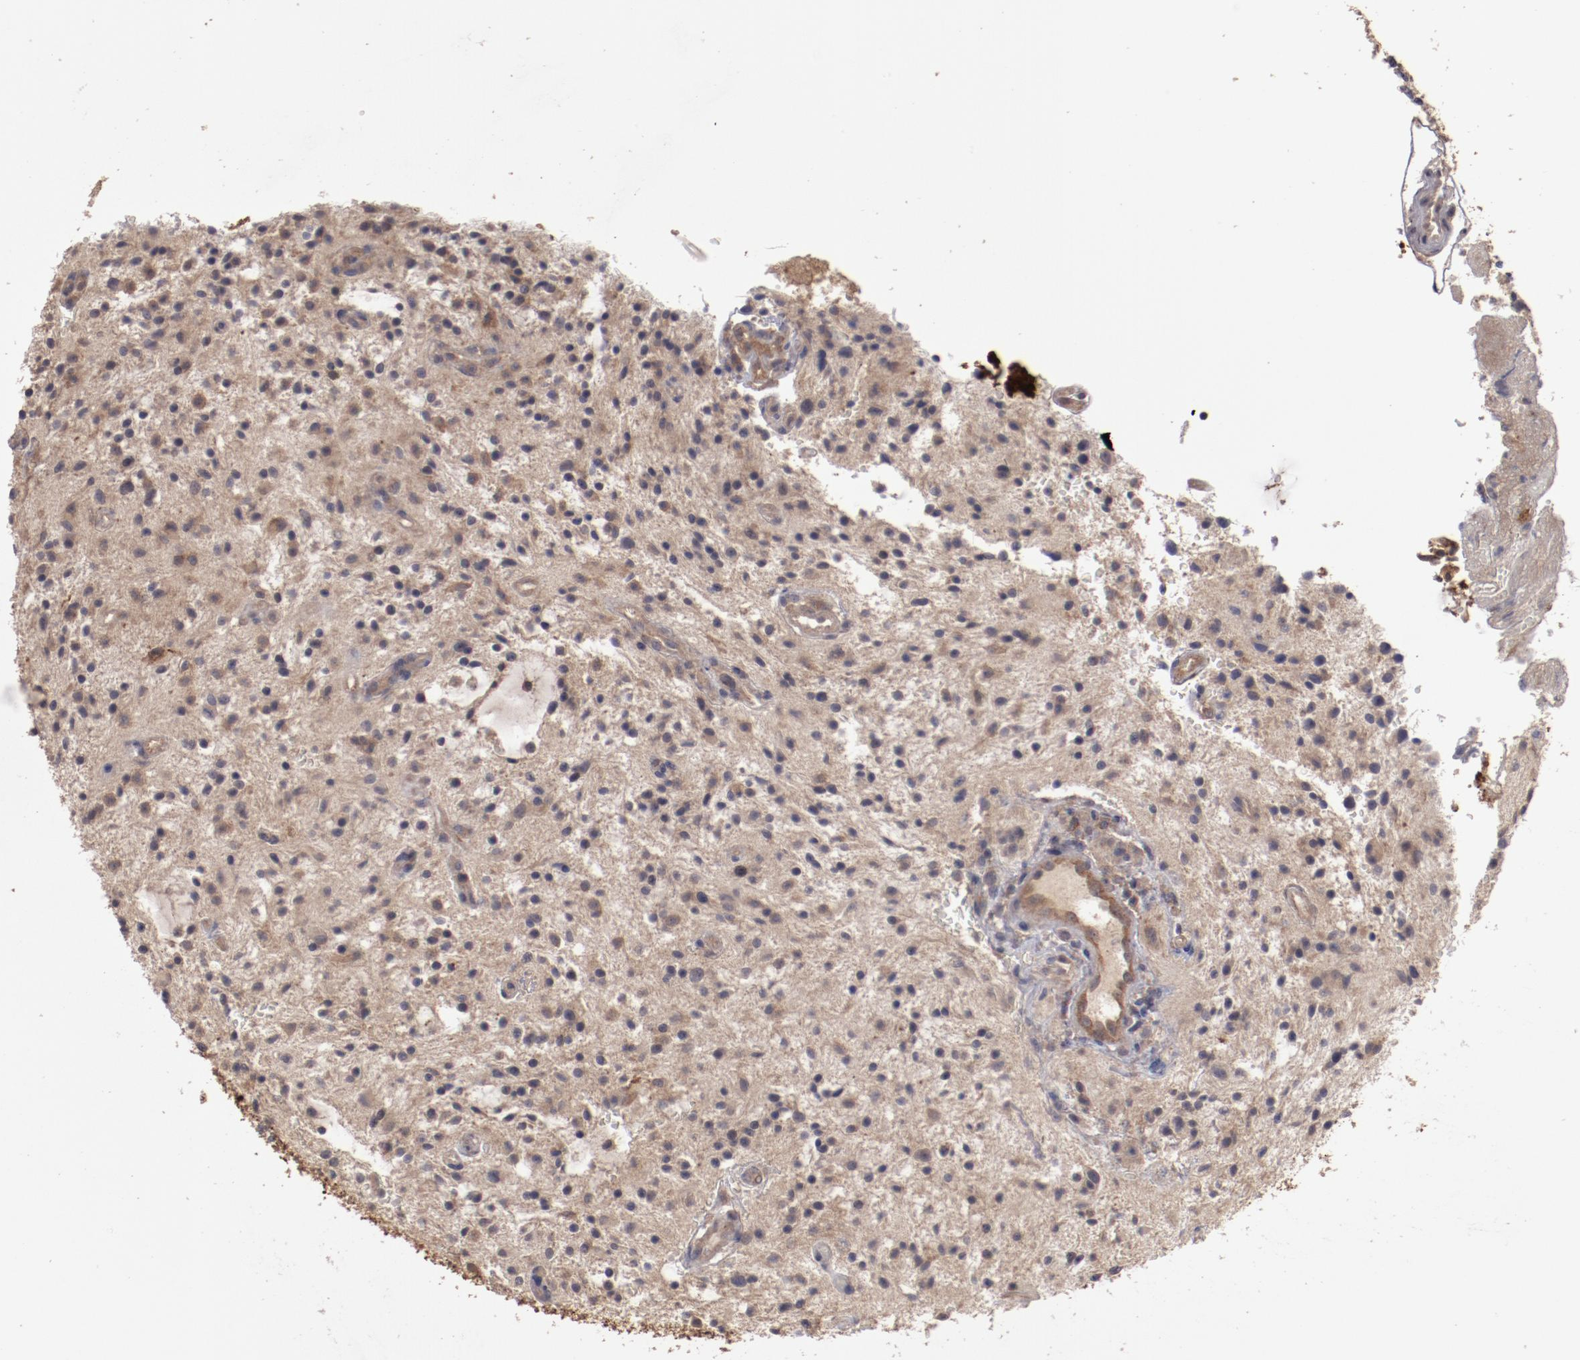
{"staining": {"intensity": "moderate", "quantity": ">75%", "location": "cytoplasmic/membranous"}, "tissue": "glioma", "cell_type": "Tumor cells", "image_type": "cancer", "snomed": [{"axis": "morphology", "description": "Glioma, malignant, NOS"}, {"axis": "topography", "description": "Cerebellum"}], "caption": "Malignant glioma stained for a protein displays moderate cytoplasmic/membranous positivity in tumor cells. (DAB (3,3'-diaminobenzidine) = brown stain, brightfield microscopy at high magnification).", "gene": "LRRC75B", "patient": {"sex": "female", "age": 10}}